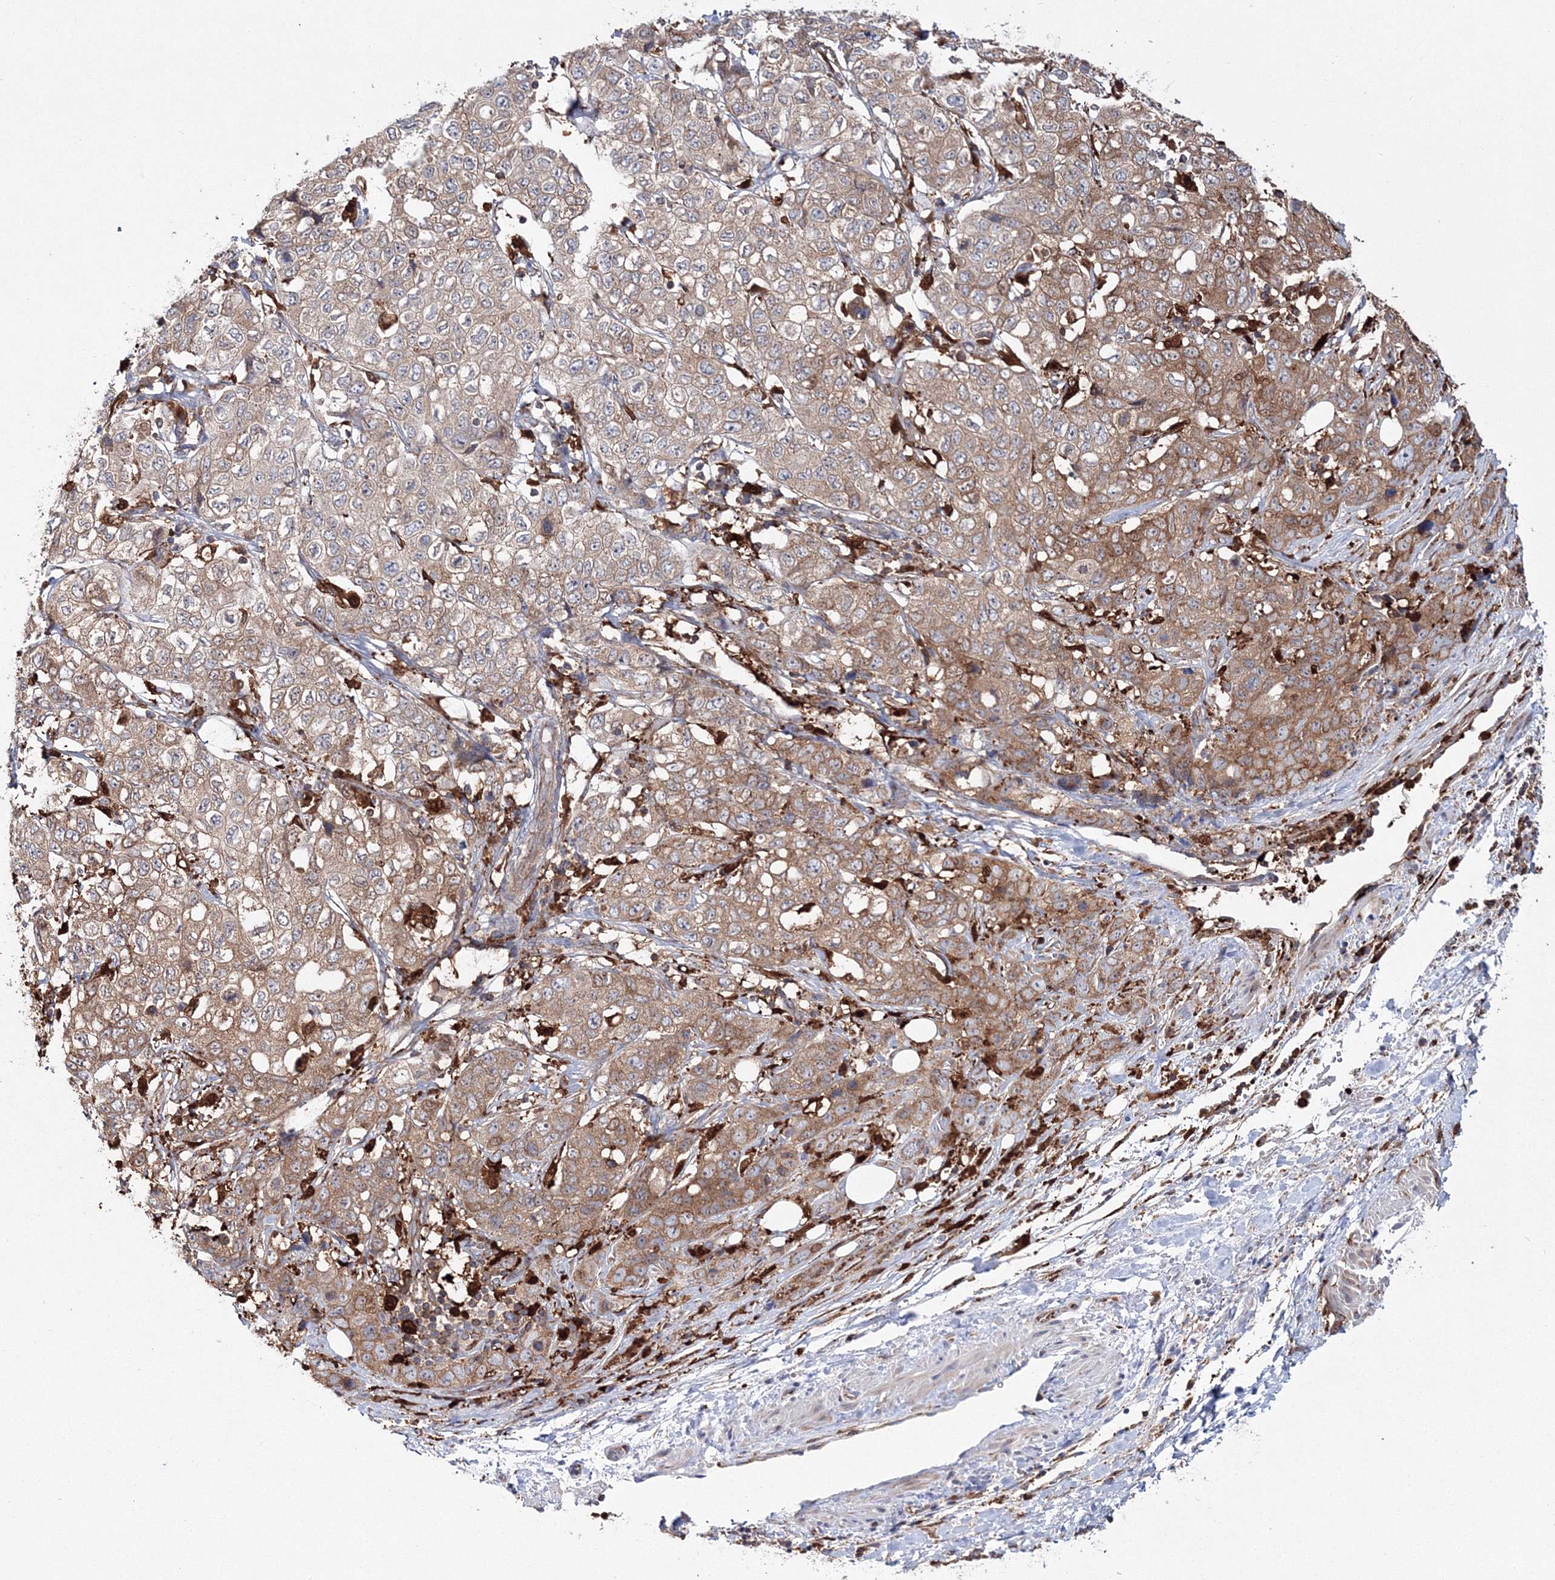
{"staining": {"intensity": "moderate", "quantity": ">75%", "location": "cytoplasmic/membranous"}, "tissue": "stomach cancer", "cell_type": "Tumor cells", "image_type": "cancer", "snomed": [{"axis": "morphology", "description": "Adenocarcinoma, NOS"}, {"axis": "topography", "description": "Stomach"}], "caption": "Brown immunohistochemical staining in stomach cancer shows moderate cytoplasmic/membranous staining in about >75% of tumor cells. The protein is shown in brown color, while the nuclei are stained blue.", "gene": "ARCN1", "patient": {"sex": "male", "age": 48}}